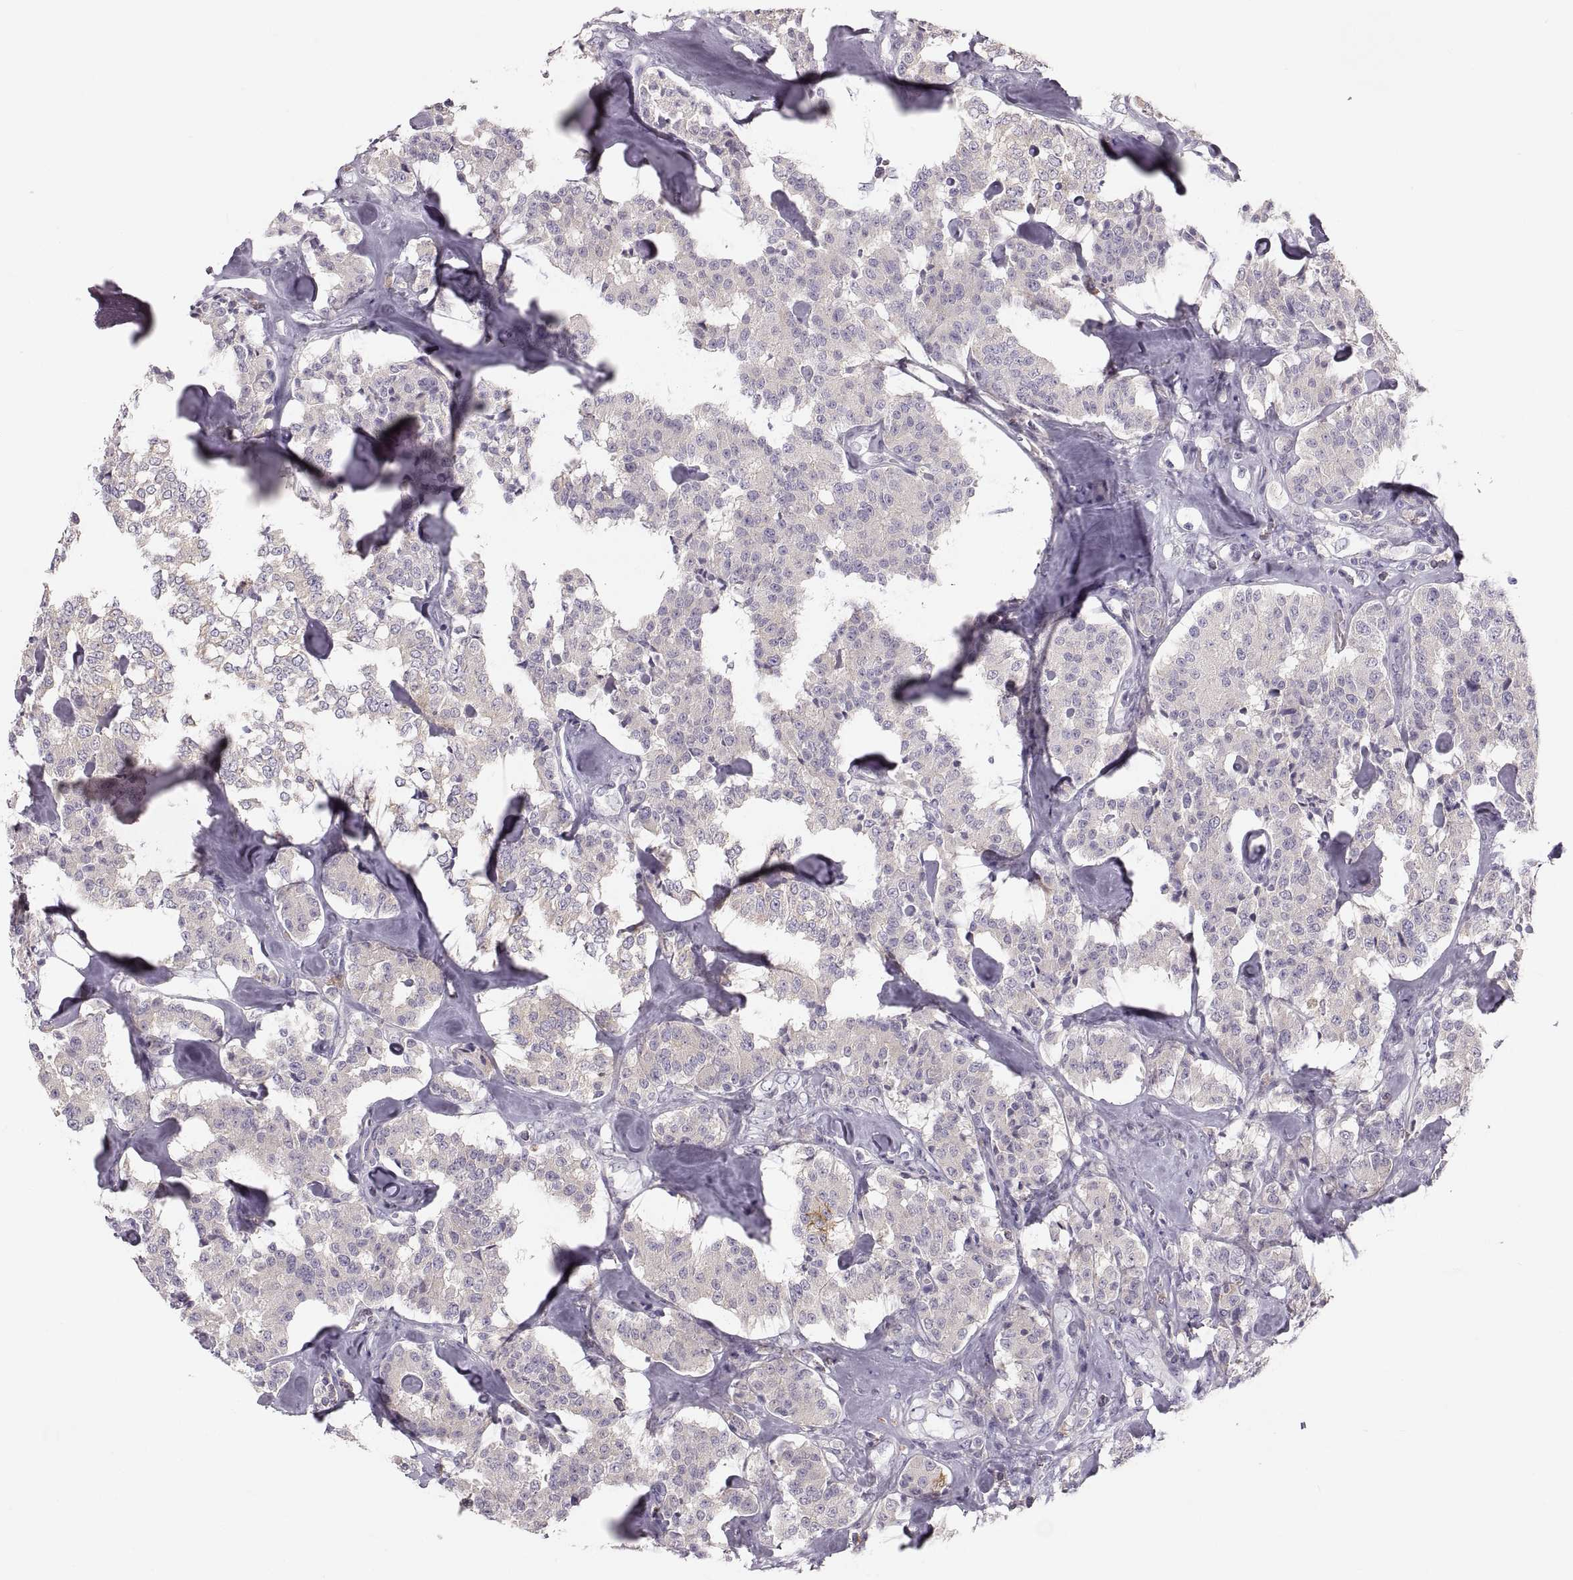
{"staining": {"intensity": "negative", "quantity": "none", "location": "none"}, "tissue": "carcinoid", "cell_type": "Tumor cells", "image_type": "cancer", "snomed": [{"axis": "morphology", "description": "Carcinoid, malignant, NOS"}, {"axis": "topography", "description": "Pancreas"}], "caption": "A photomicrograph of carcinoid (malignant) stained for a protein displays no brown staining in tumor cells.", "gene": "RUNDC3A", "patient": {"sex": "male", "age": 41}}